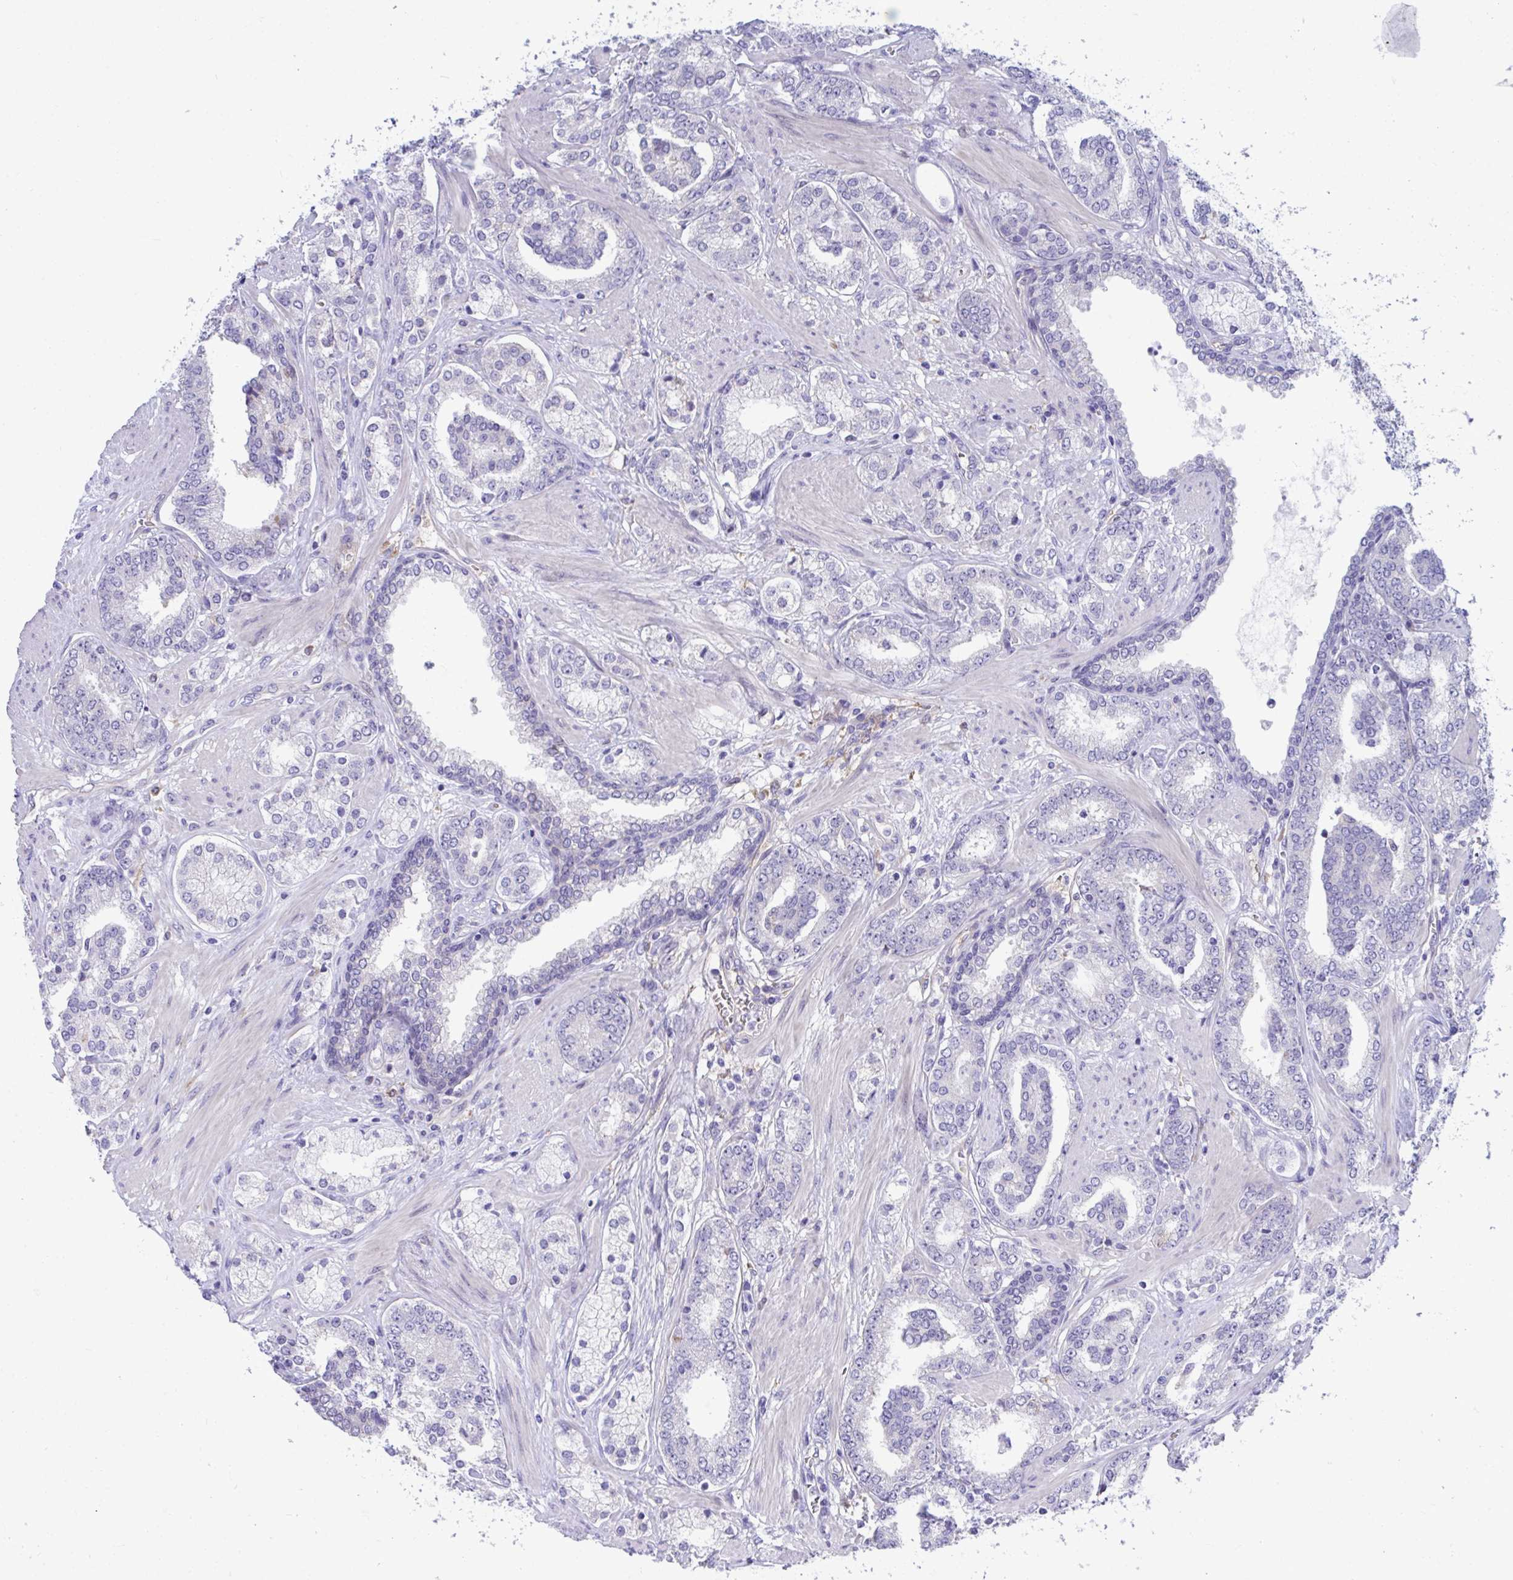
{"staining": {"intensity": "negative", "quantity": "none", "location": "none"}, "tissue": "prostate cancer", "cell_type": "Tumor cells", "image_type": "cancer", "snomed": [{"axis": "morphology", "description": "Adenocarcinoma, High grade"}, {"axis": "topography", "description": "Prostate"}], "caption": "This is an immunohistochemistry photomicrograph of human prostate cancer. There is no positivity in tumor cells.", "gene": "CENPQ", "patient": {"sex": "male", "age": 62}}